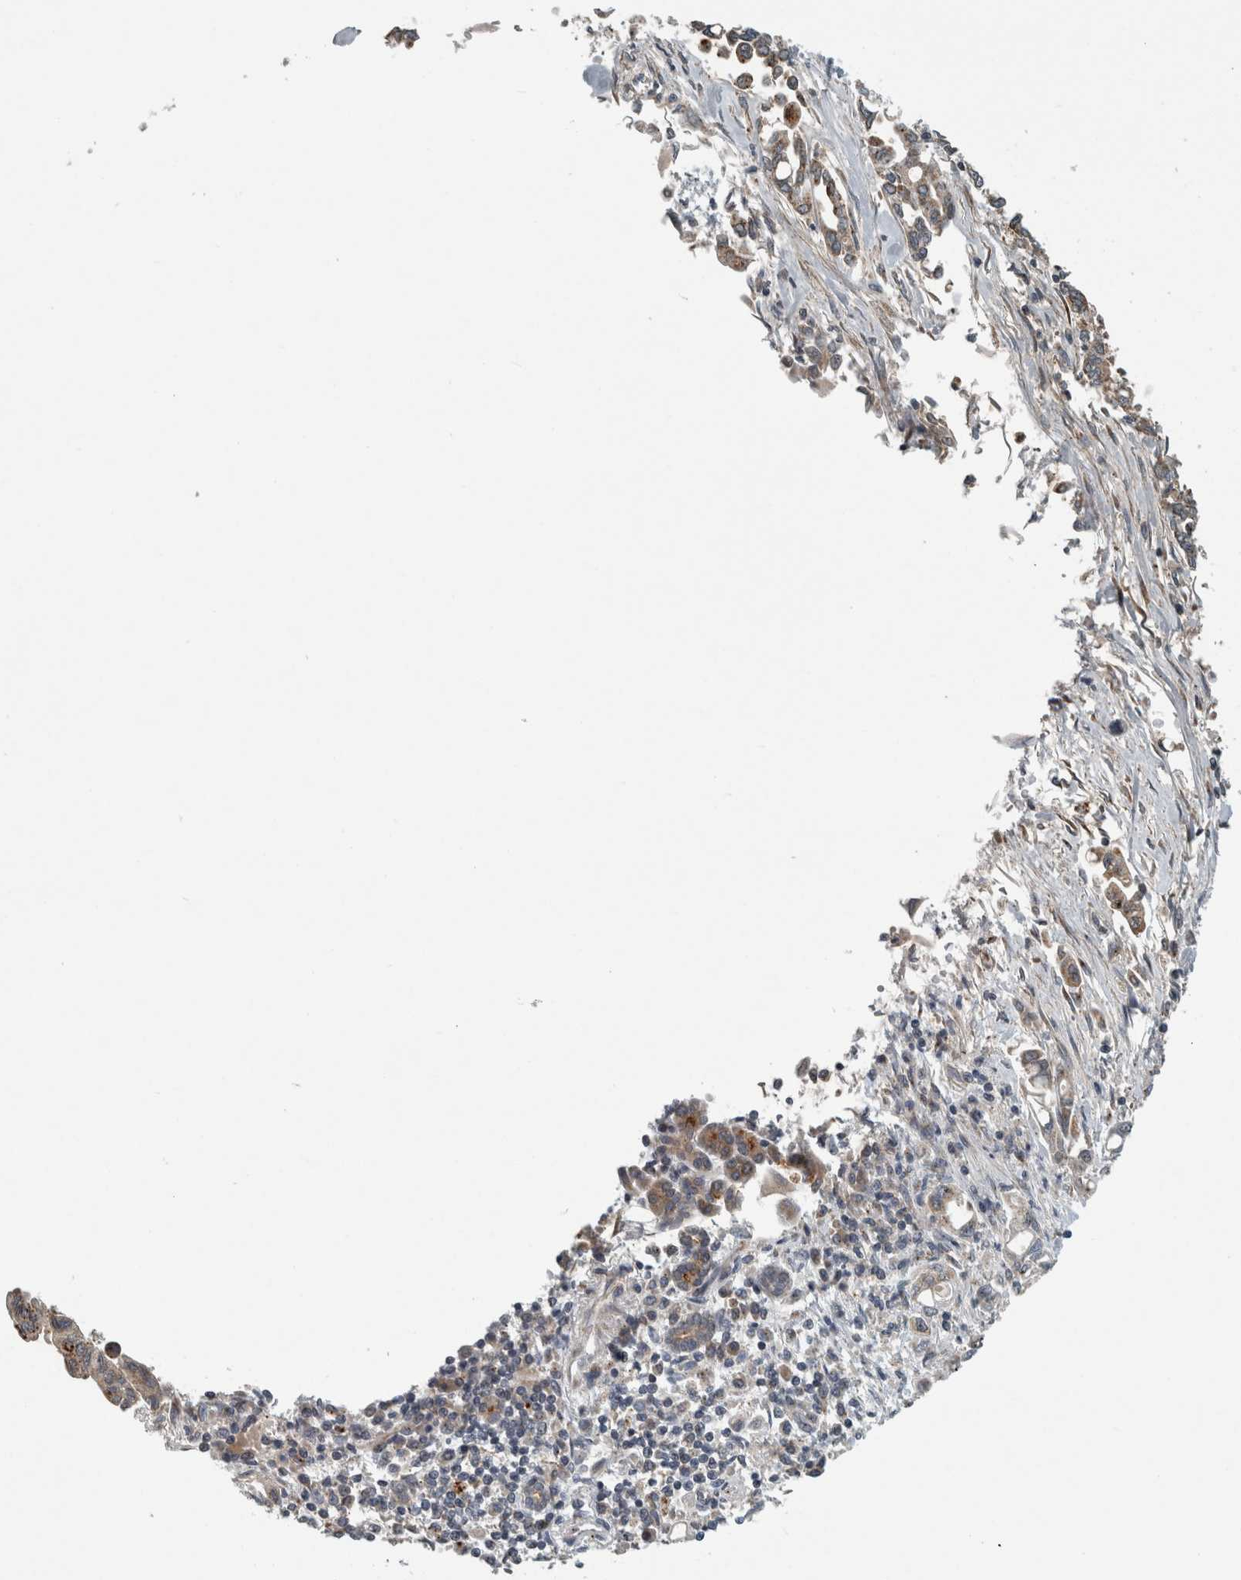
{"staining": {"intensity": "weak", "quantity": ">75%", "location": "cytoplasmic/membranous"}, "tissue": "pancreatic cancer", "cell_type": "Tumor cells", "image_type": "cancer", "snomed": [{"axis": "morphology", "description": "Adenocarcinoma, NOS"}, {"axis": "topography", "description": "Pancreas"}], "caption": "Pancreatic cancer (adenocarcinoma) stained with immunohistochemistry reveals weak cytoplasmic/membranous expression in about >75% of tumor cells.", "gene": "KIF1C", "patient": {"sex": "female", "age": 57}}